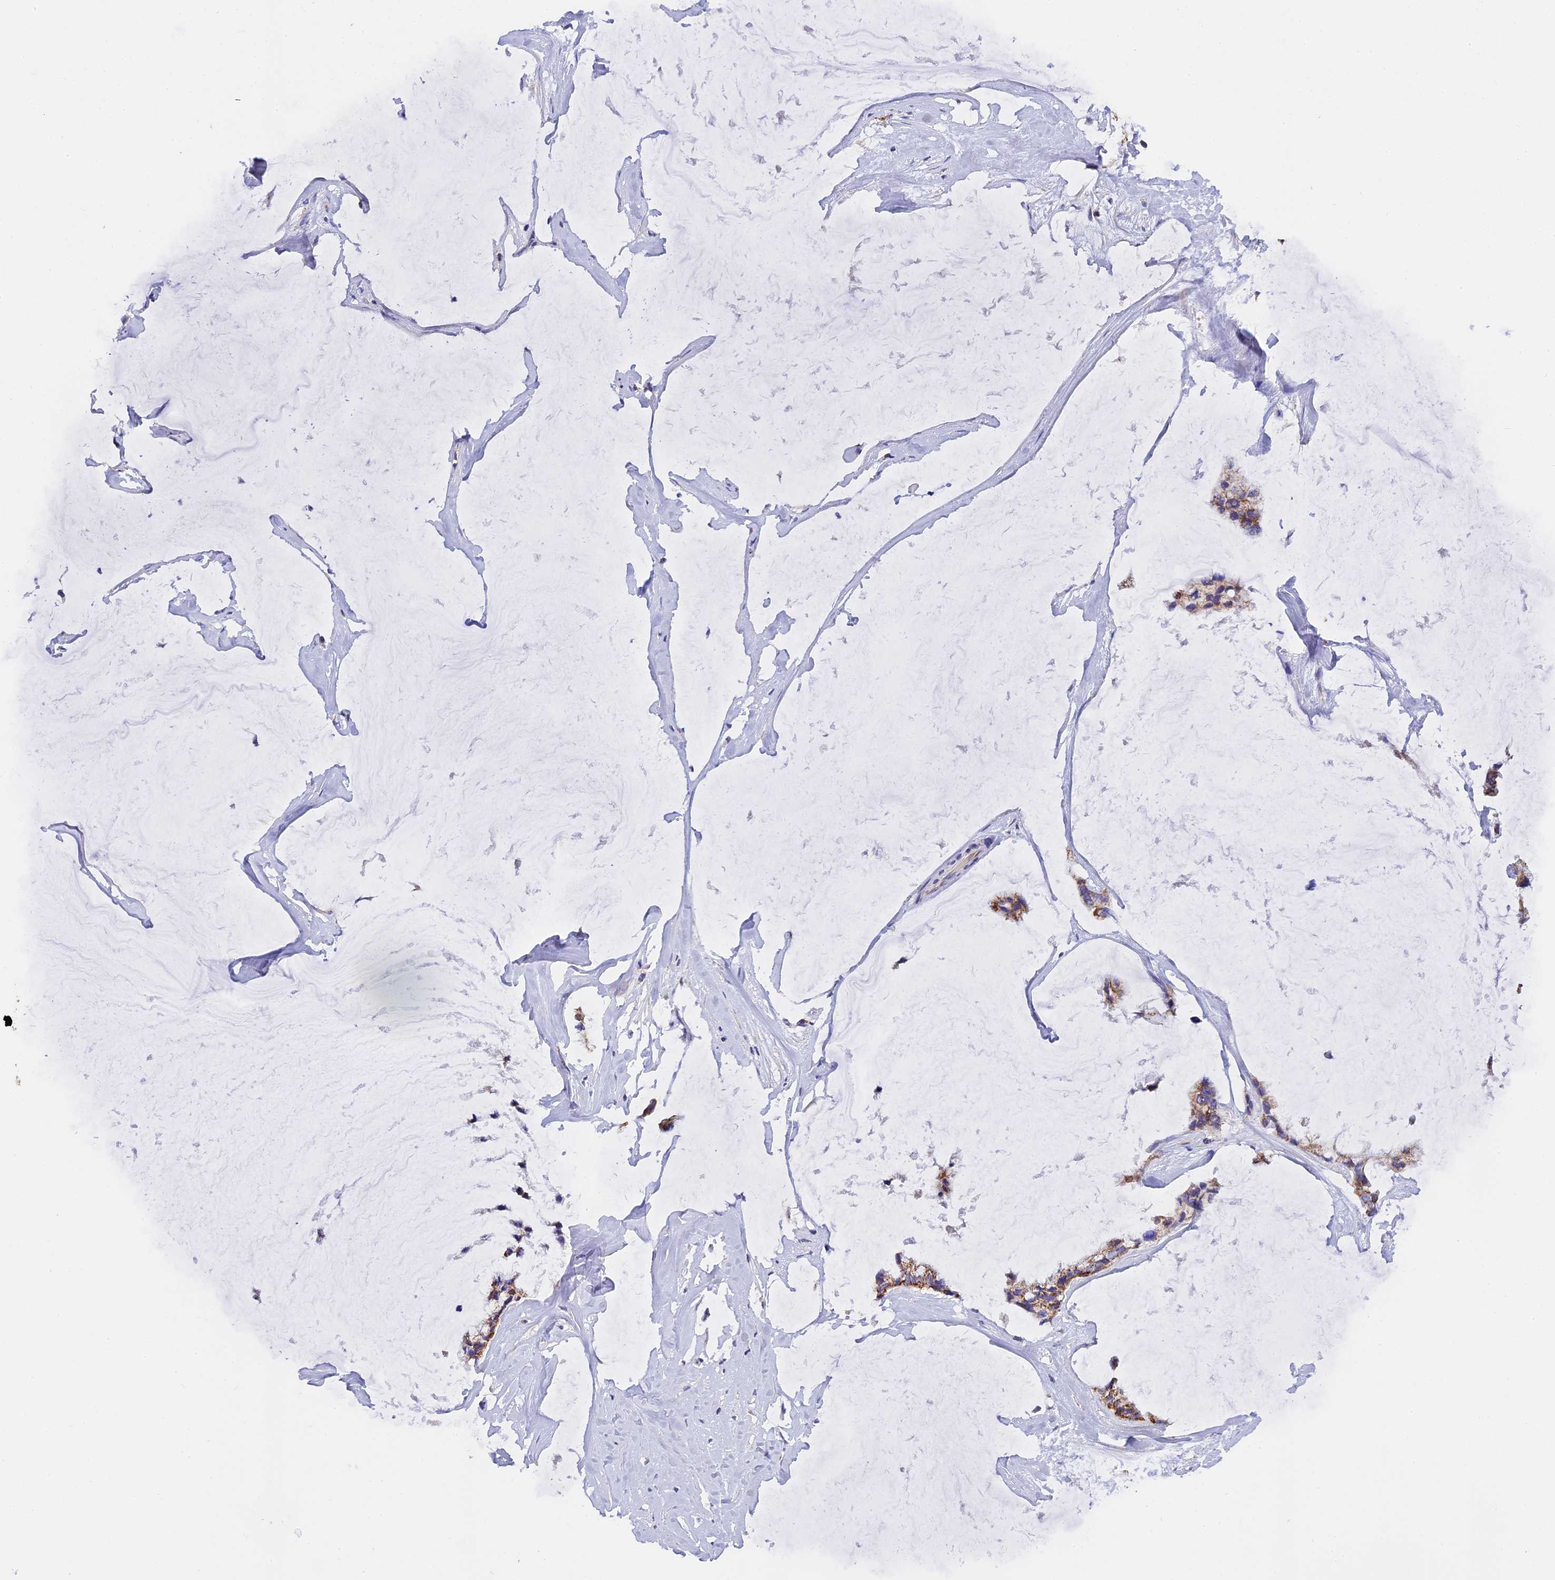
{"staining": {"intensity": "moderate", "quantity": ">75%", "location": "cytoplasmic/membranous"}, "tissue": "ovarian cancer", "cell_type": "Tumor cells", "image_type": "cancer", "snomed": [{"axis": "morphology", "description": "Cystadenocarcinoma, mucinous, NOS"}, {"axis": "topography", "description": "Ovary"}], "caption": "Tumor cells show moderate cytoplasmic/membranous positivity in about >75% of cells in ovarian cancer (mucinous cystadenocarcinoma). (DAB (3,3'-diaminobenzidine) IHC with brightfield microscopy, high magnification).", "gene": "MGME1", "patient": {"sex": "female", "age": 39}}